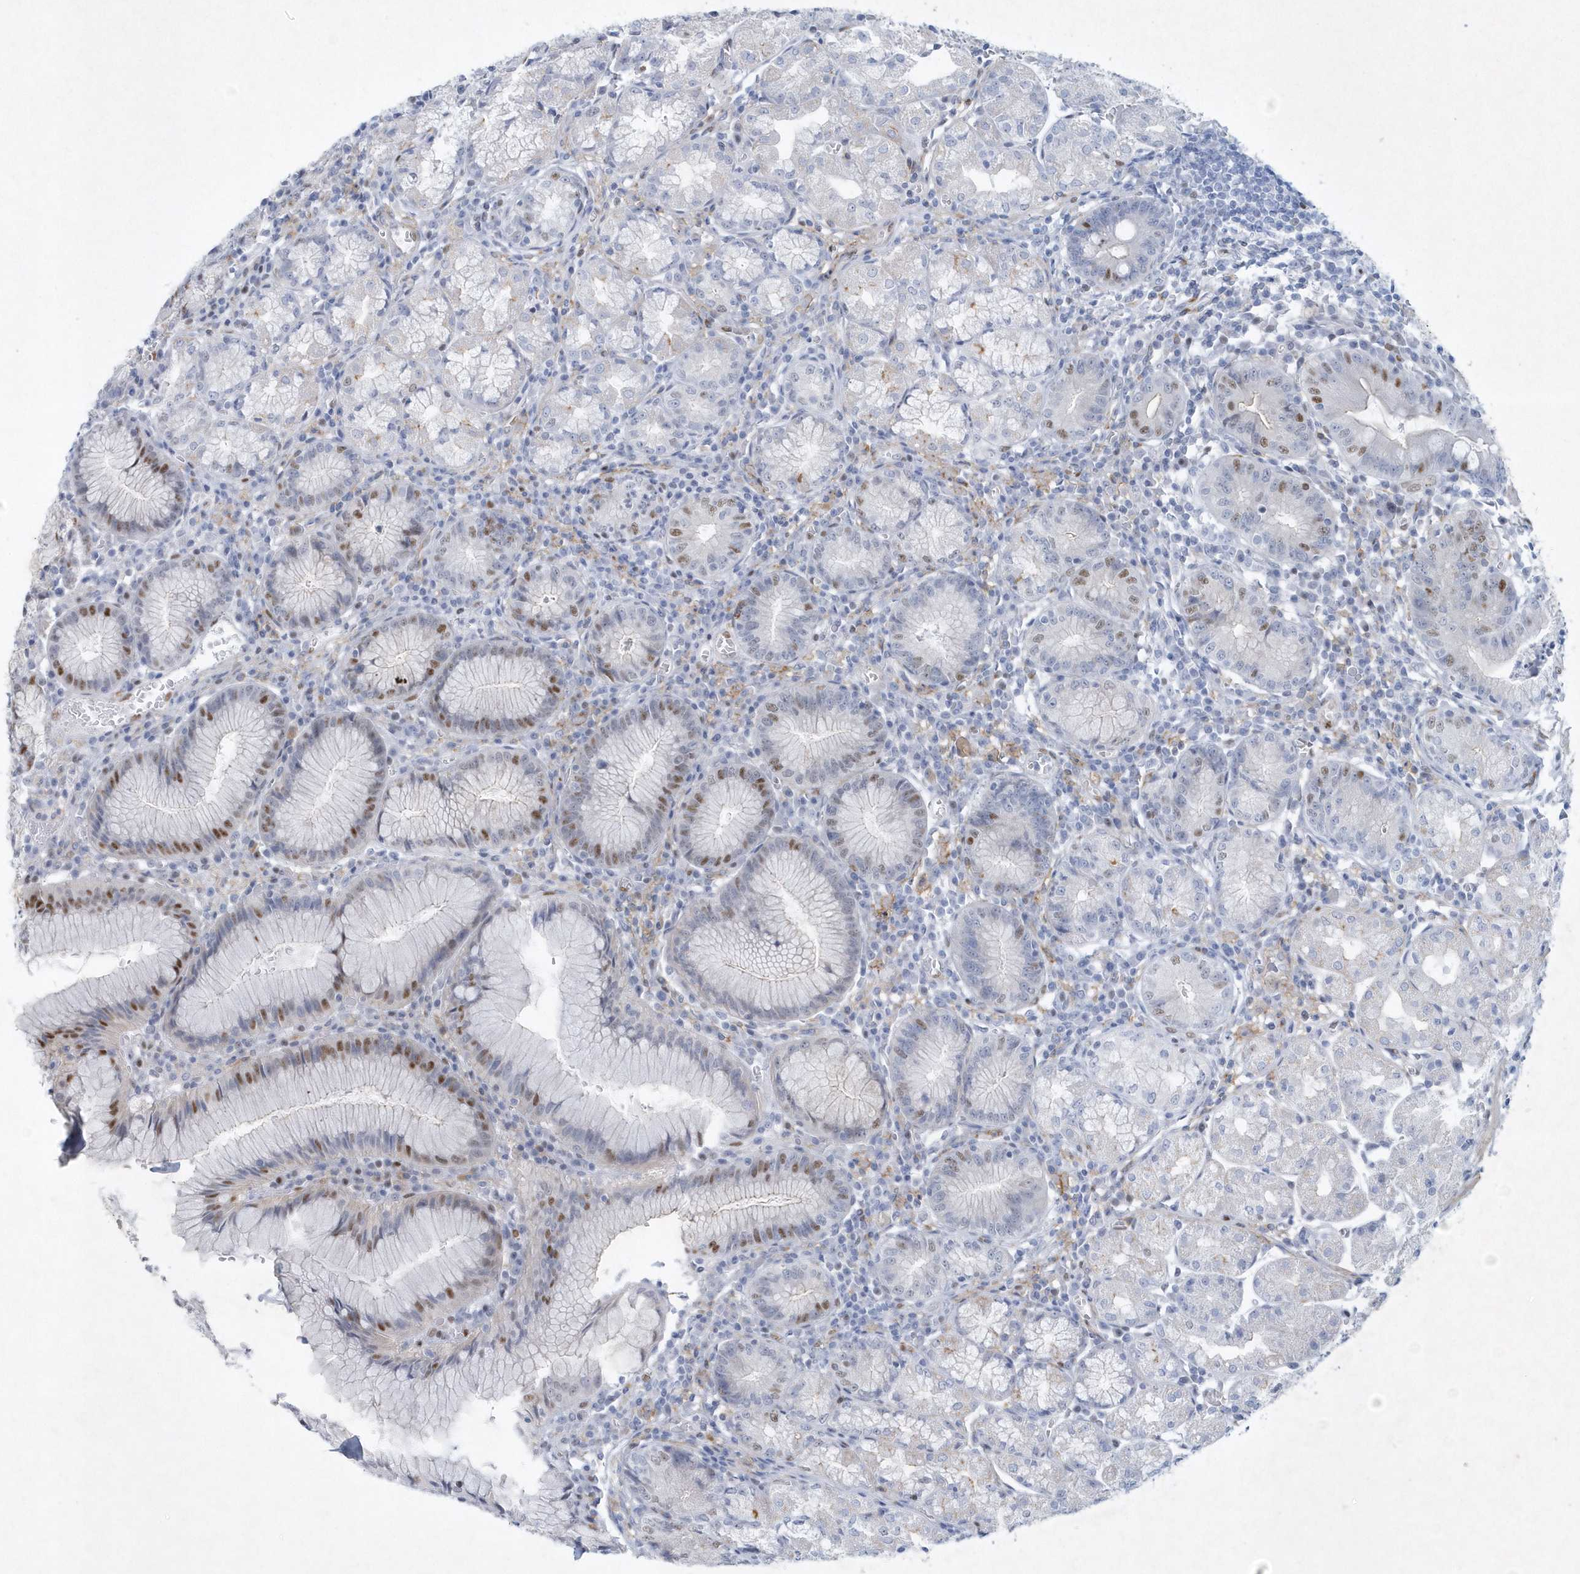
{"staining": {"intensity": "moderate", "quantity": "<25%", "location": "nuclear"}, "tissue": "stomach", "cell_type": "Glandular cells", "image_type": "normal", "snomed": [{"axis": "morphology", "description": "Normal tissue, NOS"}, {"axis": "topography", "description": "Stomach"}], "caption": "Protein analysis of normal stomach exhibits moderate nuclear positivity in about <25% of glandular cells.", "gene": "DCLRE1A", "patient": {"sex": "male", "age": 55}}